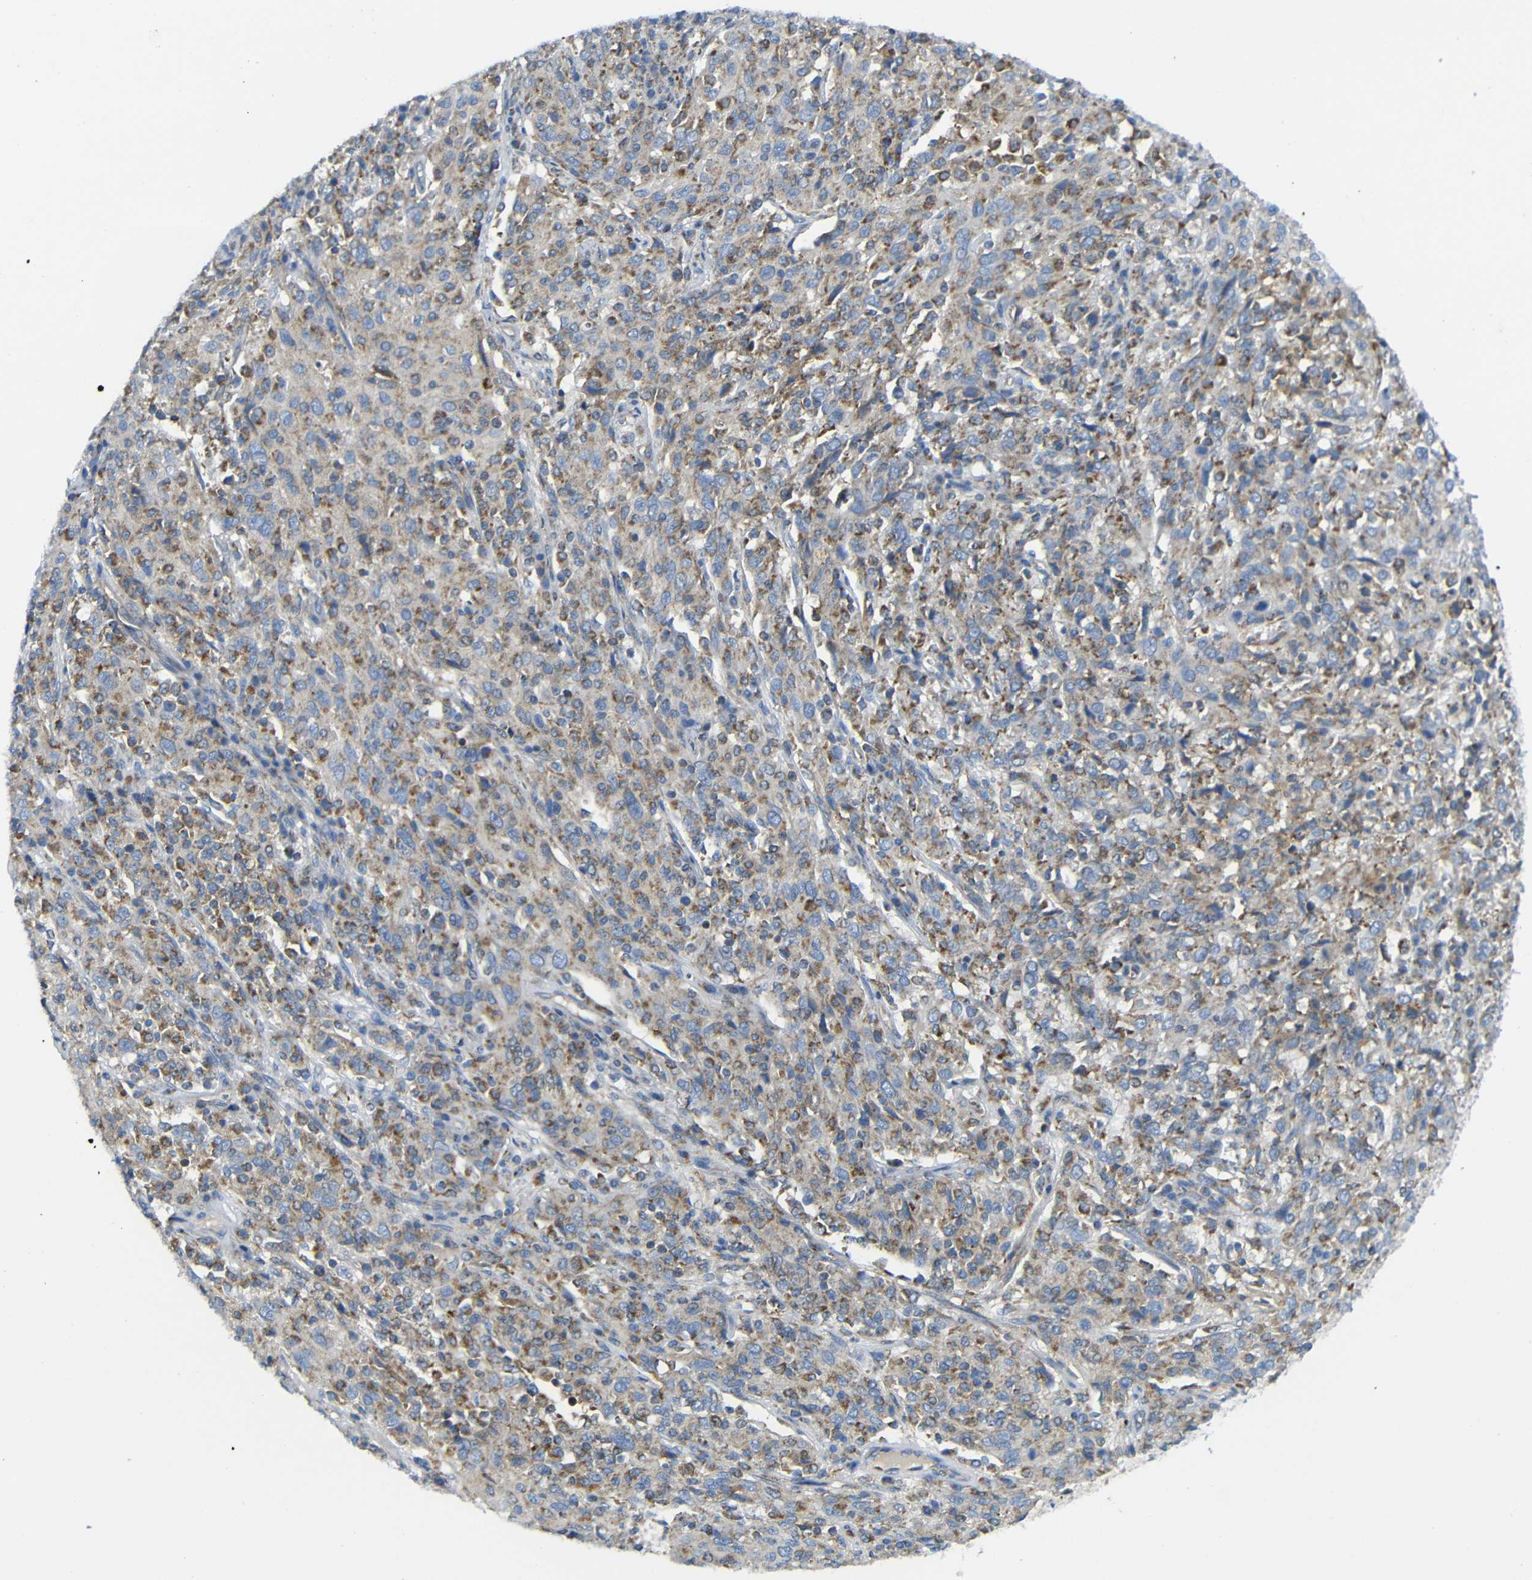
{"staining": {"intensity": "moderate", "quantity": ">75%", "location": "cytoplasmic/membranous"}, "tissue": "cervical cancer", "cell_type": "Tumor cells", "image_type": "cancer", "snomed": [{"axis": "morphology", "description": "Squamous cell carcinoma, NOS"}, {"axis": "topography", "description": "Cervix"}], "caption": "Brown immunohistochemical staining in squamous cell carcinoma (cervical) shows moderate cytoplasmic/membranous expression in approximately >75% of tumor cells. (Stains: DAB (3,3'-diaminobenzidine) in brown, nuclei in blue, Microscopy: brightfield microscopy at high magnification).", "gene": "PDCD1LG2", "patient": {"sex": "female", "age": 46}}